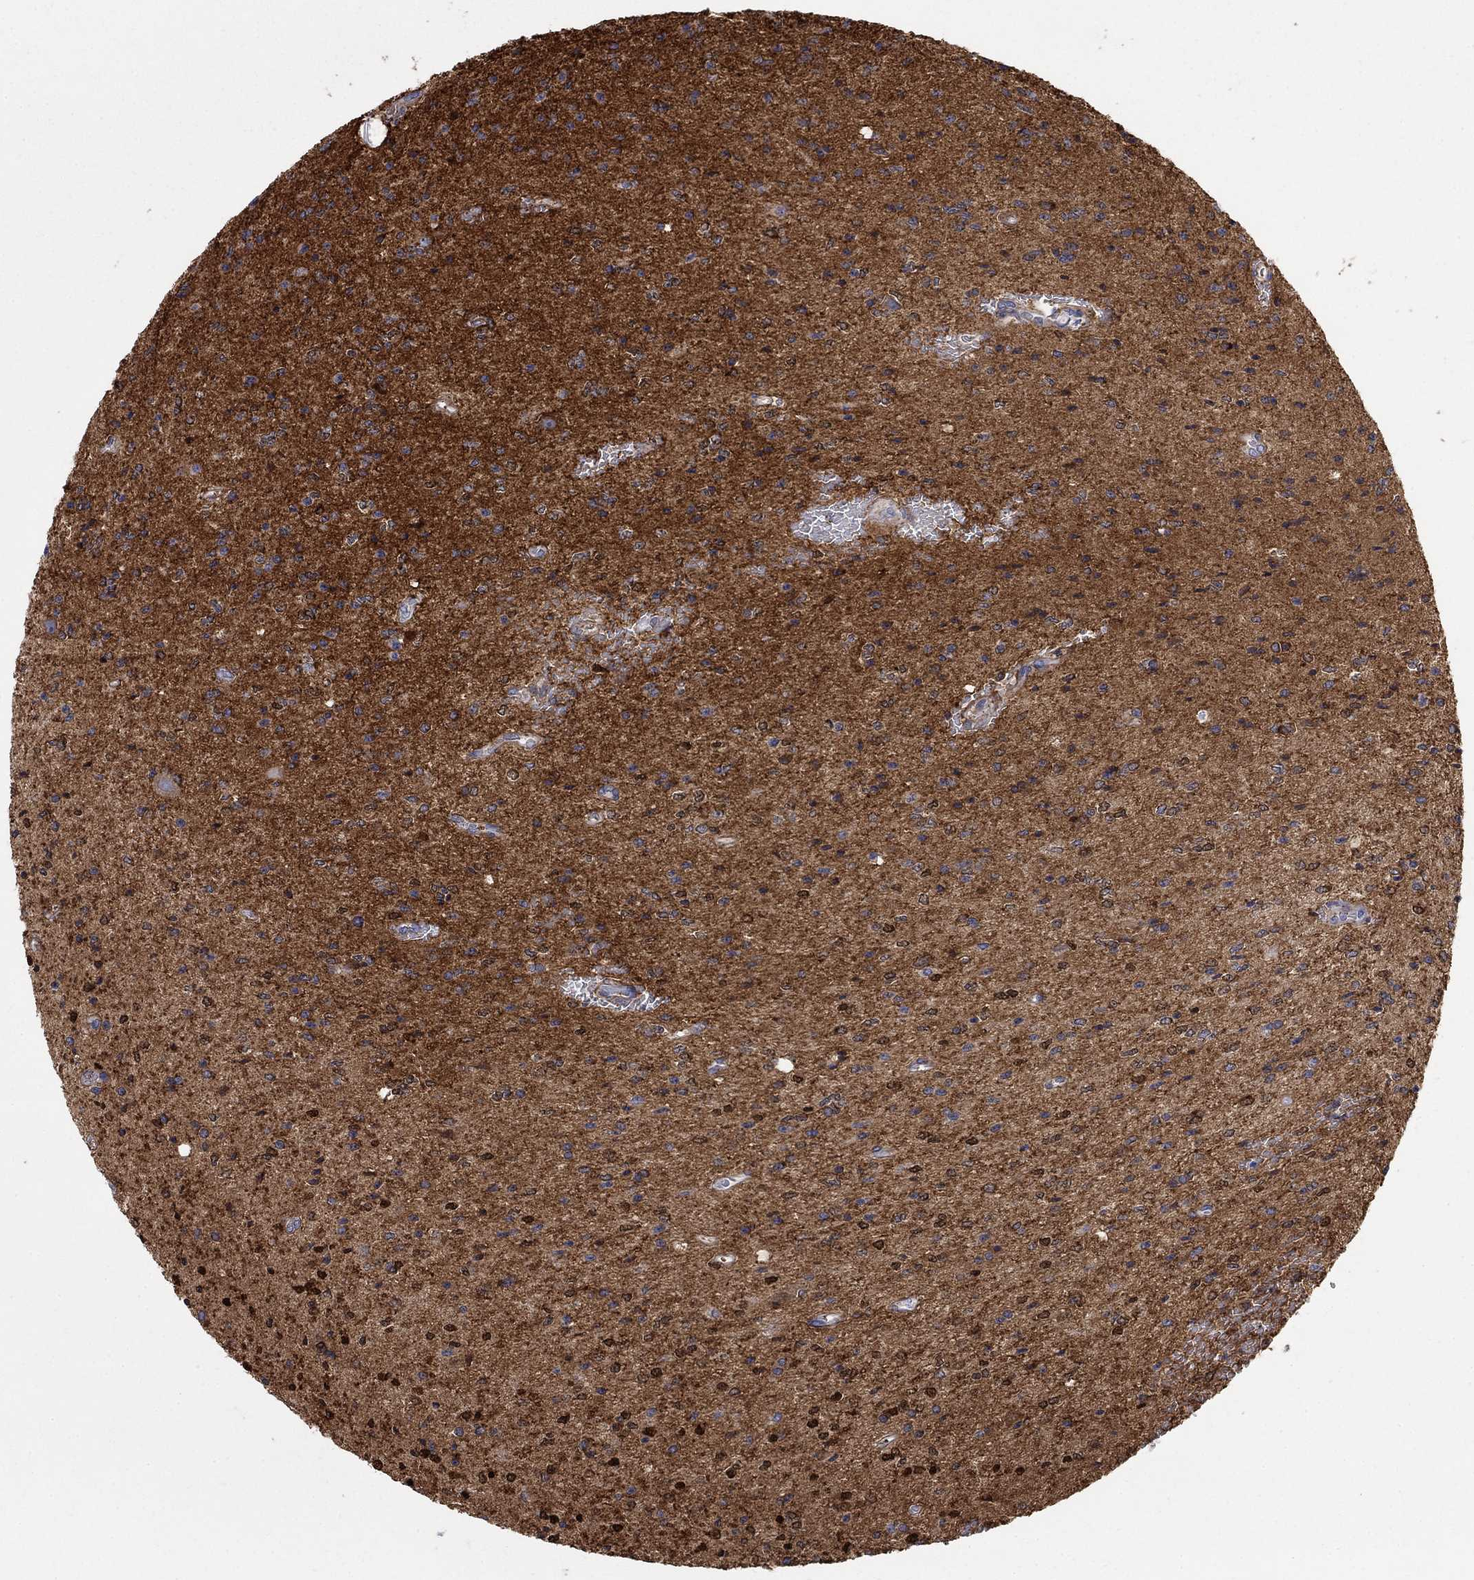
{"staining": {"intensity": "strong", "quantity": "<25%", "location": "nuclear"}, "tissue": "glioma", "cell_type": "Tumor cells", "image_type": "cancer", "snomed": [{"axis": "morphology", "description": "Glioma, malignant, Low grade"}, {"axis": "topography", "description": "Brain"}], "caption": "Immunohistochemistry of malignant low-grade glioma demonstrates medium levels of strong nuclear expression in about <25% of tumor cells.", "gene": "PTPRZ1", "patient": {"sex": "male", "age": 67}}